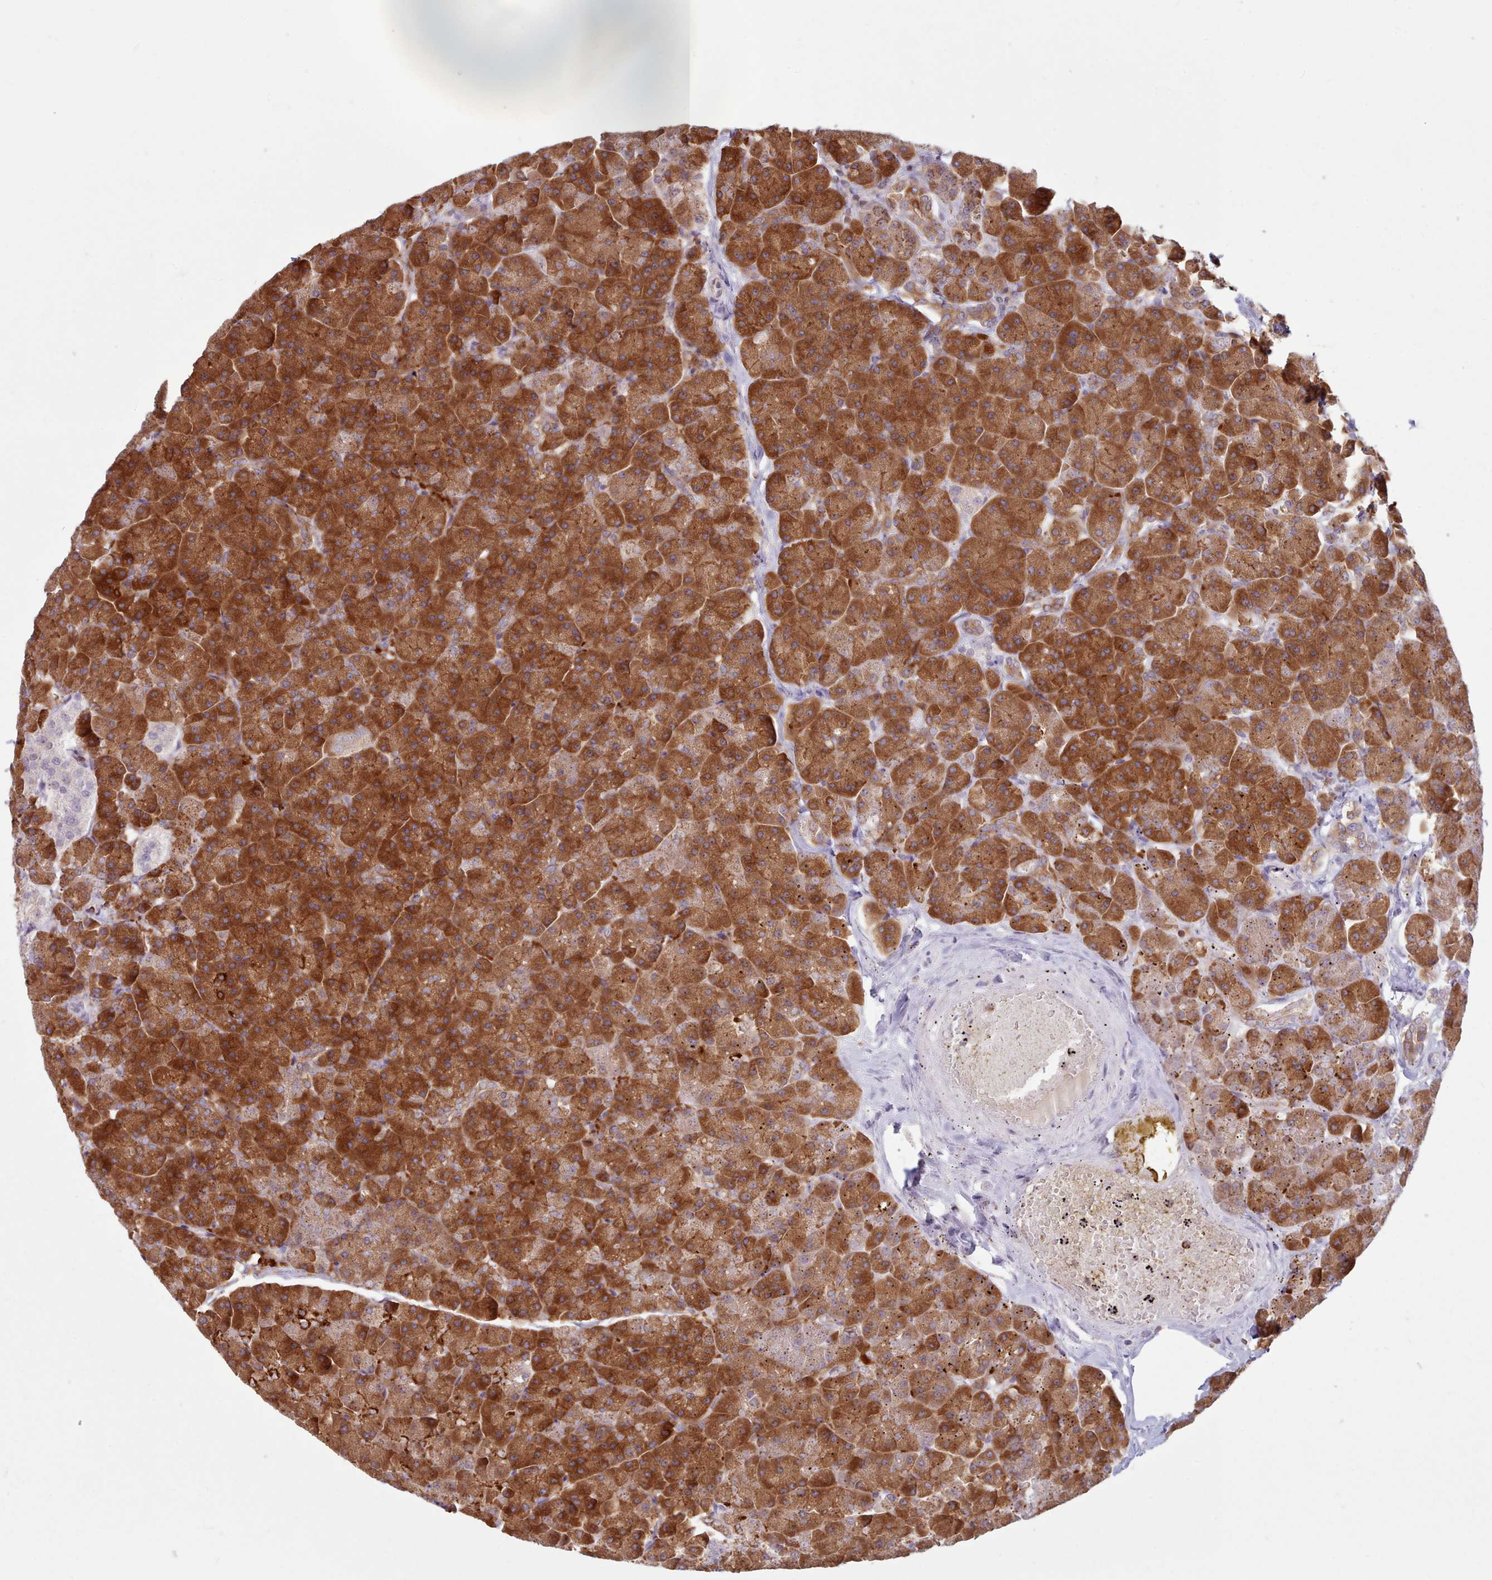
{"staining": {"intensity": "strong", "quantity": ">75%", "location": "cytoplasmic/membranous"}, "tissue": "pancreas", "cell_type": "Exocrine glandular cells", "image_type": "normal", "snomed": [{"axis": "morphology", "description": "Normal tissue, NOS"}, {"axis": "topography", "description": "Pancreas"}, {"axis": "topography", "description": "Peripheral nerve tissue"}], "caption": "This histopathology image exhibits IHC staining of normal human pancreas, with high strong cytoplasmic/membranous positivity in about >75% of exocrine glandular cells.", "gene": "CRYBG1", "patient": {"sex": "male", "age": 54}}